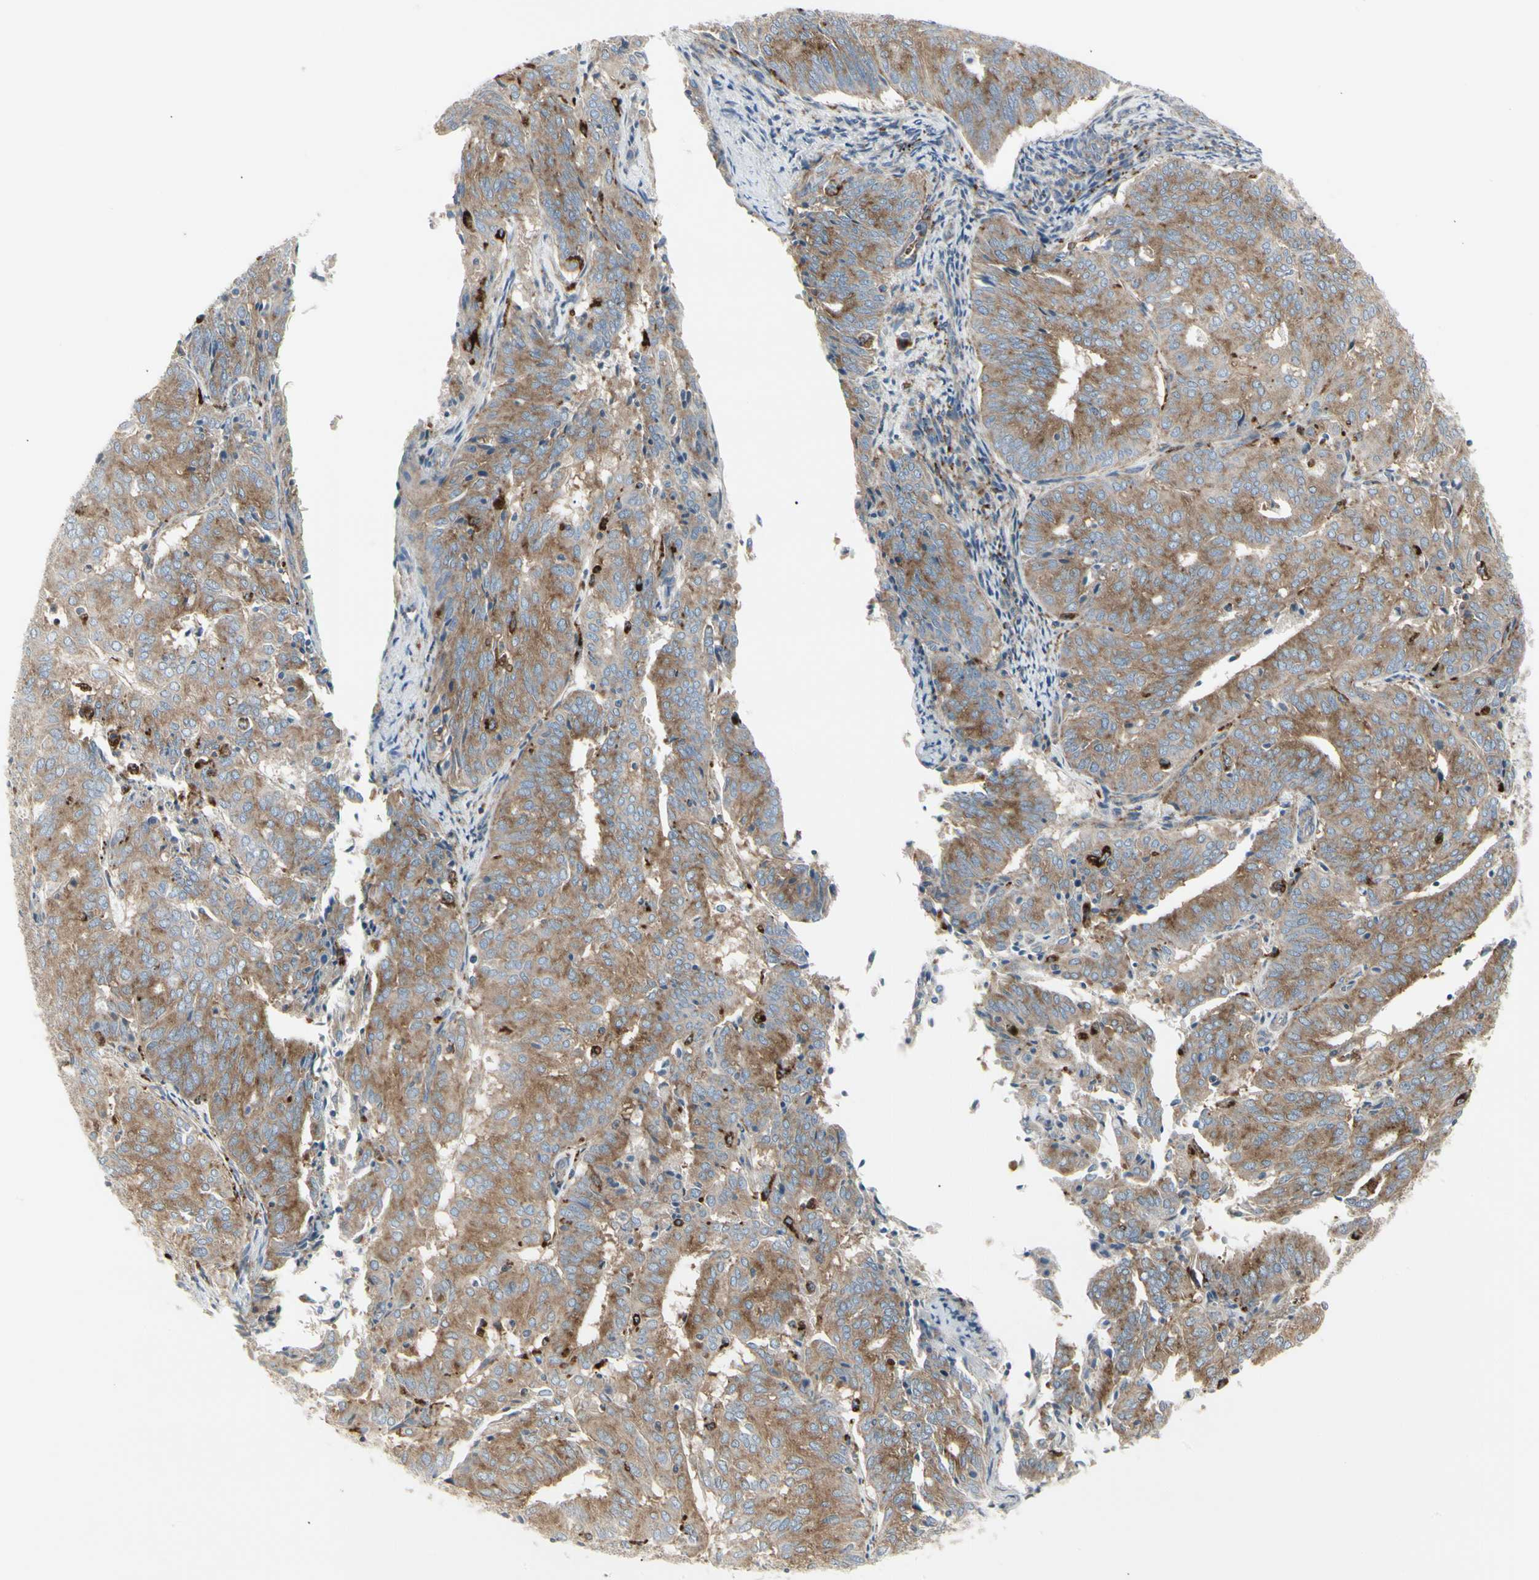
{"staining": {"intensity": "moderate", "quantity": ">75%", "location": "cytoplasmic/membranous"}, "tissue": "endometrial cancer", "cell_type": "Tumor cells", "image_type": "cancer", "snomed": [{"axis": "morphology", "description": "Adenocarcinoma, NOS"}, {"axis": "topography", "description": "Uterus"}], "caption": "Protein expression analysis of human endometrial cancer (adenocarcinoma) reveals moderate cytoplasmic/membranous expression in about >75% of tumor cells.", "gene": "ATP6V1B2", "patient": {"sex": "female", "age": 60}}